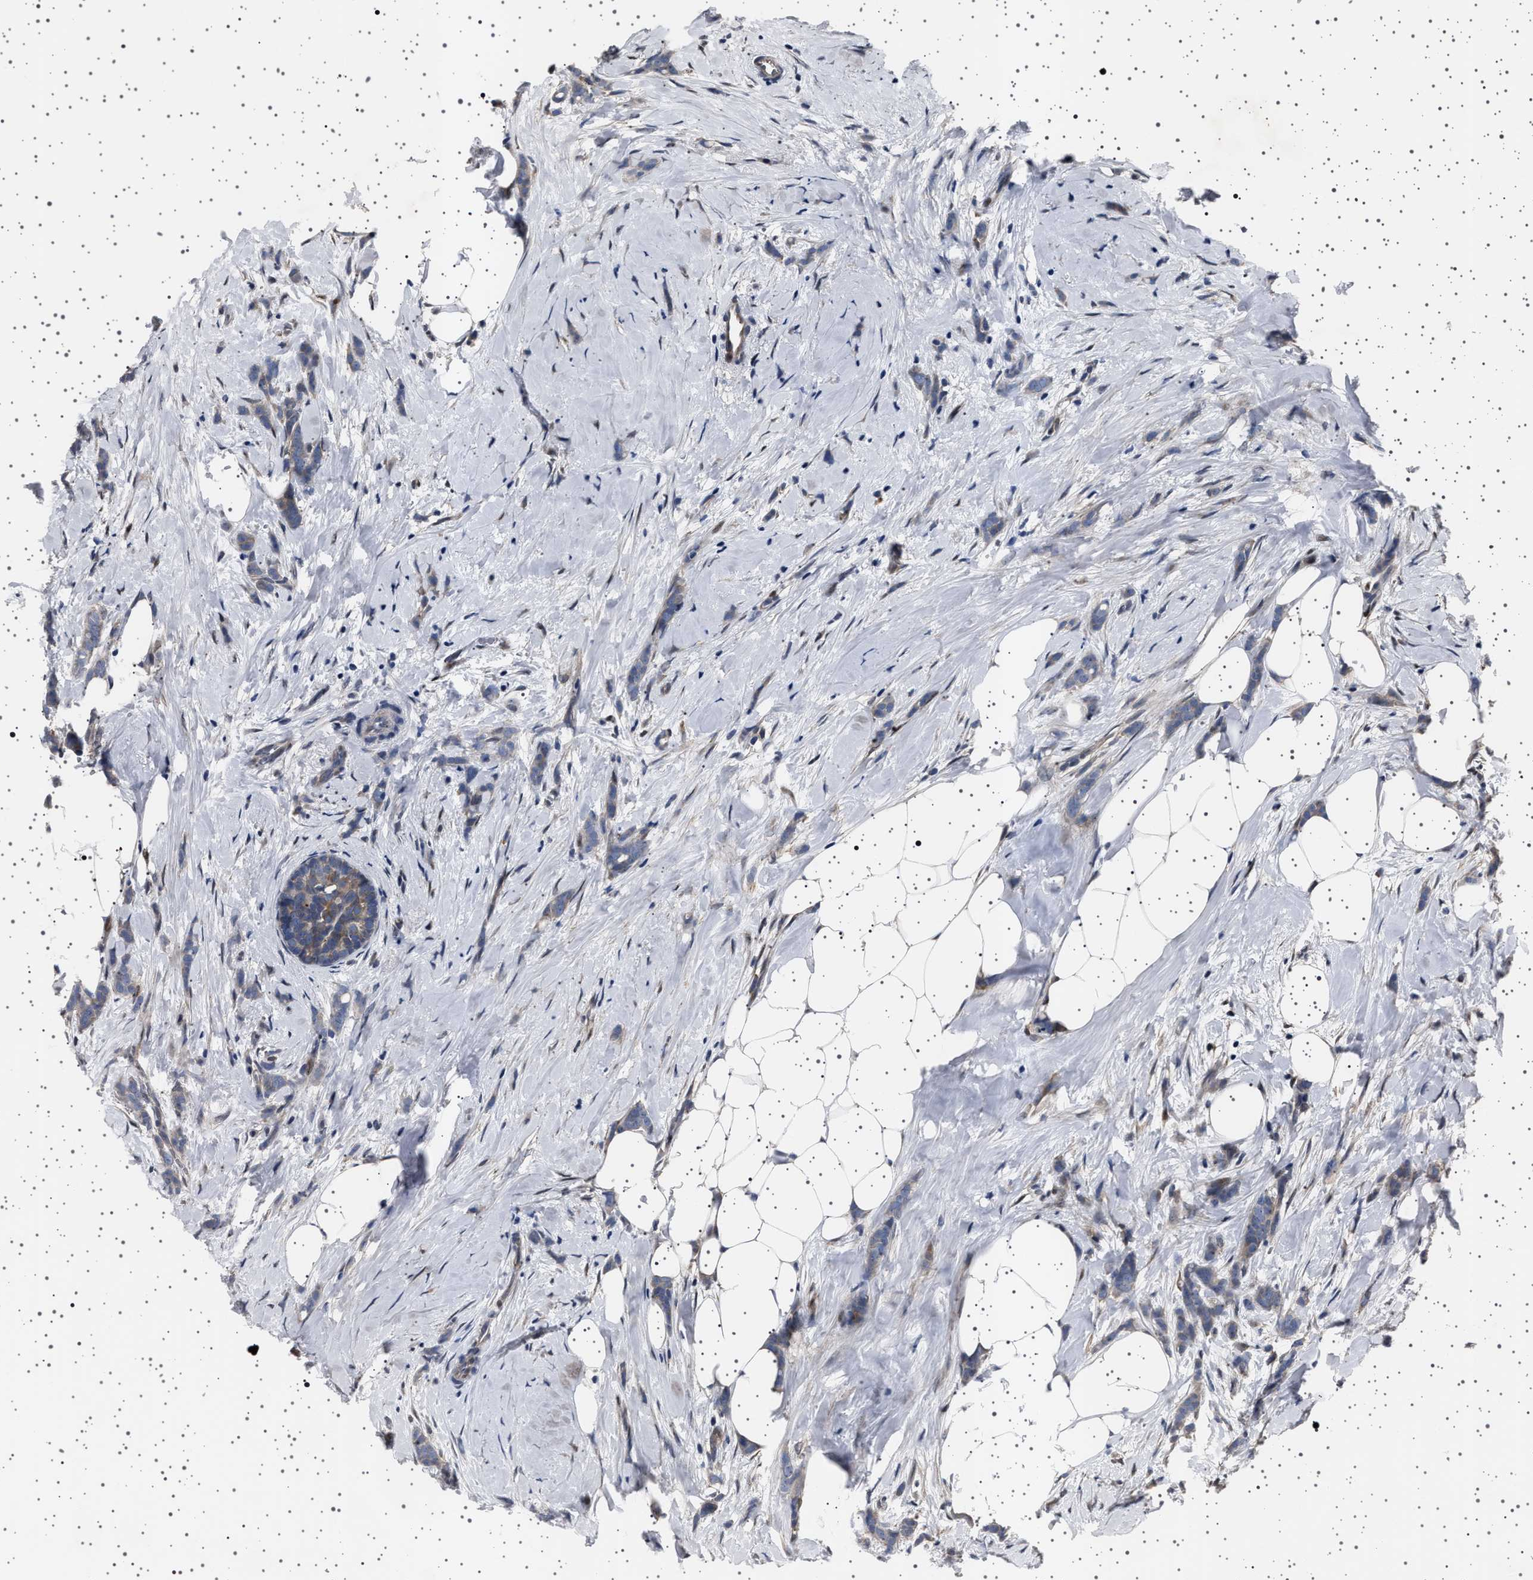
{"staining": {"intensity": "weak", "quantity": "<25%", "location": "cytoplasmic/membranous"}, "tissue": "breast cancer", "cell_type": "Tumor cells", "image_type": "cancer", "snomed": [{"axis": "morphology", "description": "Lobular carcinoma, in situ"}, {"axis": "morphology", "description": "Lobular carcinoma"}, {"axis": "topography", "description": "Breast"}], "caption": "A histopathology image of breast cancer (lobular carcinoma) stained for a protein shows no brown staining in tumor cells.", "gene": "PAK5", "patient": {"sex": "female", "age": 41}}